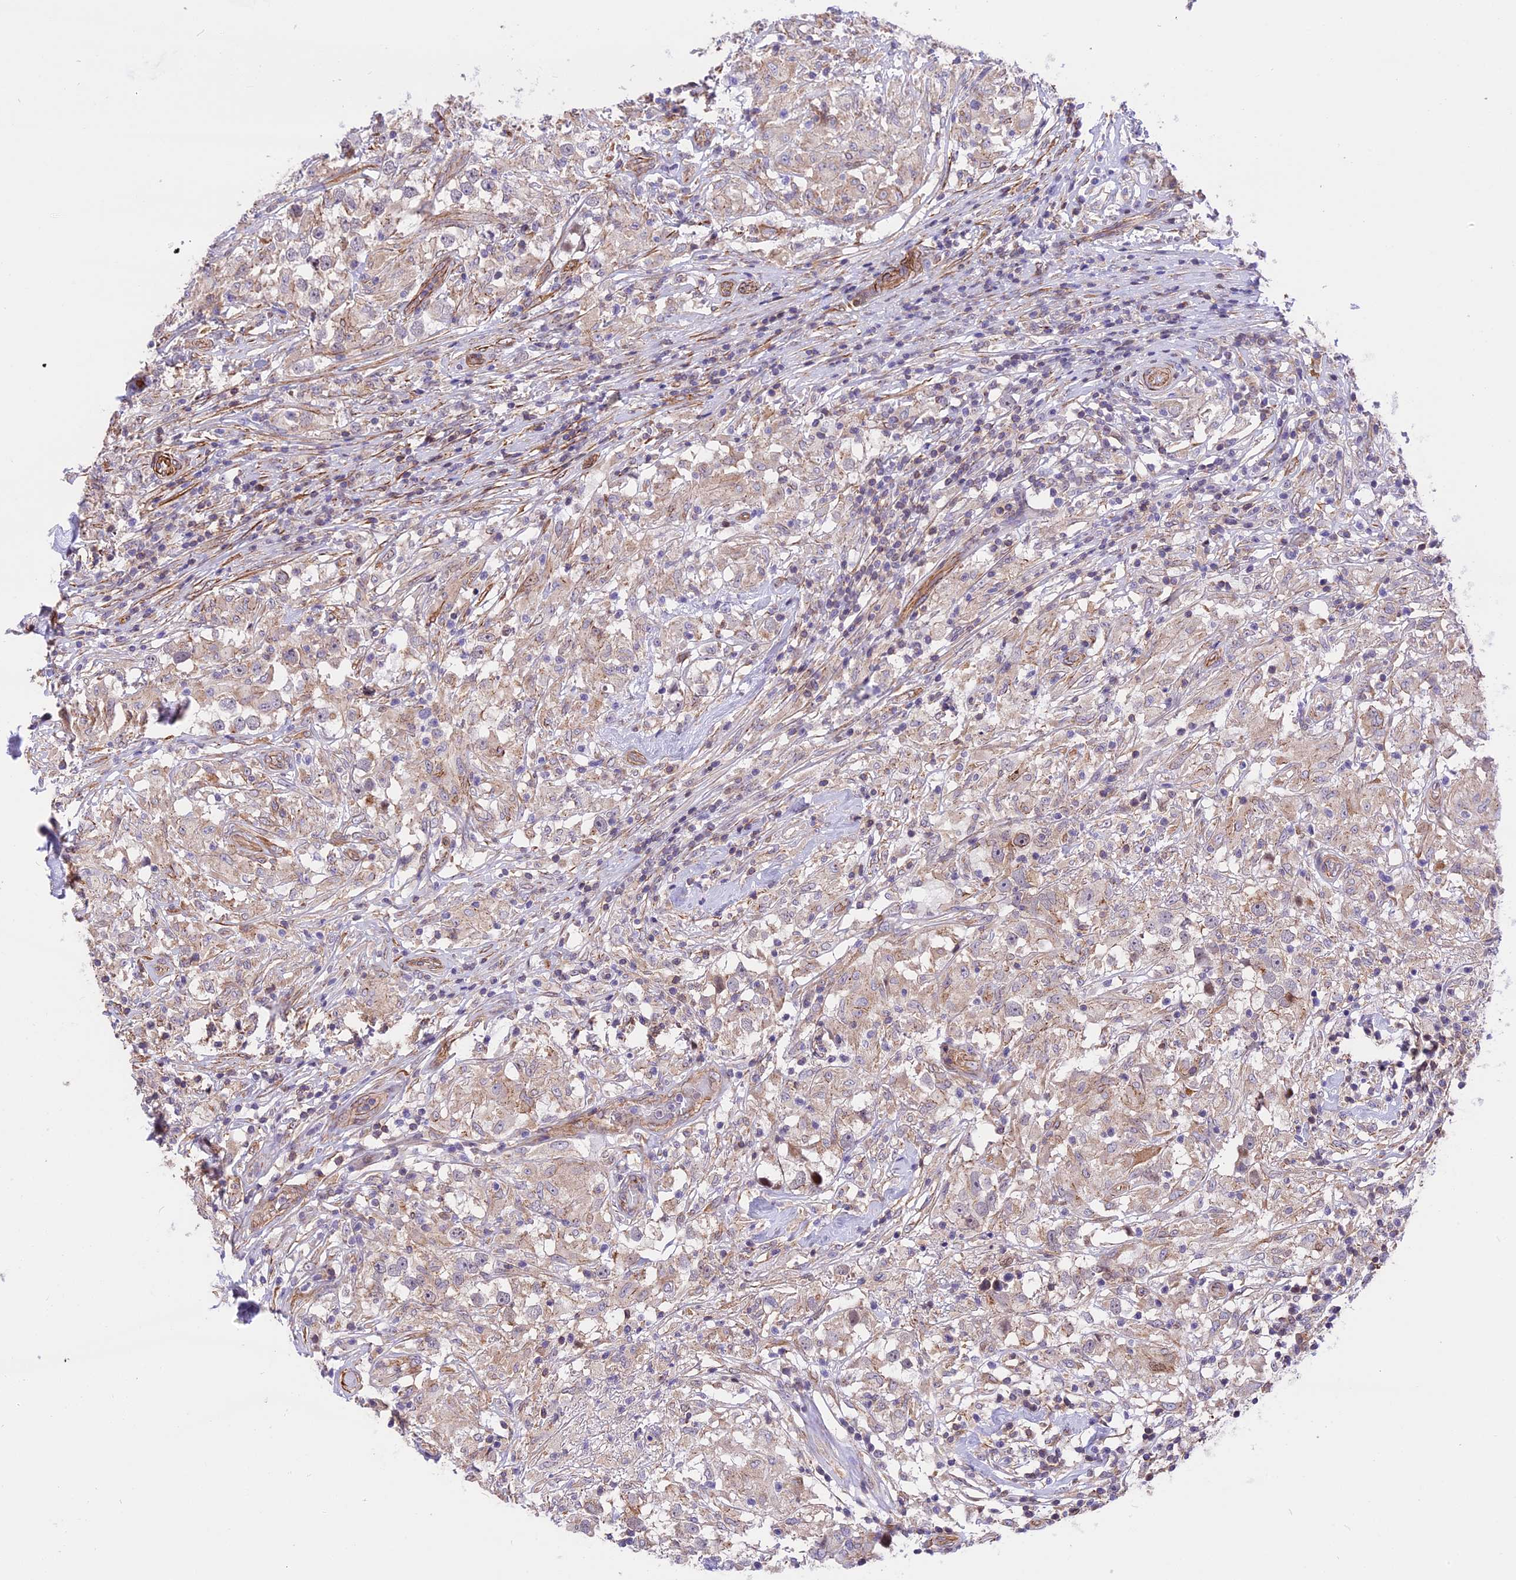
{"staining": {"intensity": "negative", "quantity": "none", "location": "none"}, "tissue": "testis cancer", "cell_type": "Tumor cells", "image_type": "cancer", "snomed": [{"axis": "morphology", "description": "Seminoma, NOS"}, {"axis": "topography", "description": "Testis"}], "caption": "DAB immunohistochemical staining of human testis cancer shows no significant positivity in tumor cells.", "gene": "R3HDM4", "patient": {"sex": "male", "age": 46}}